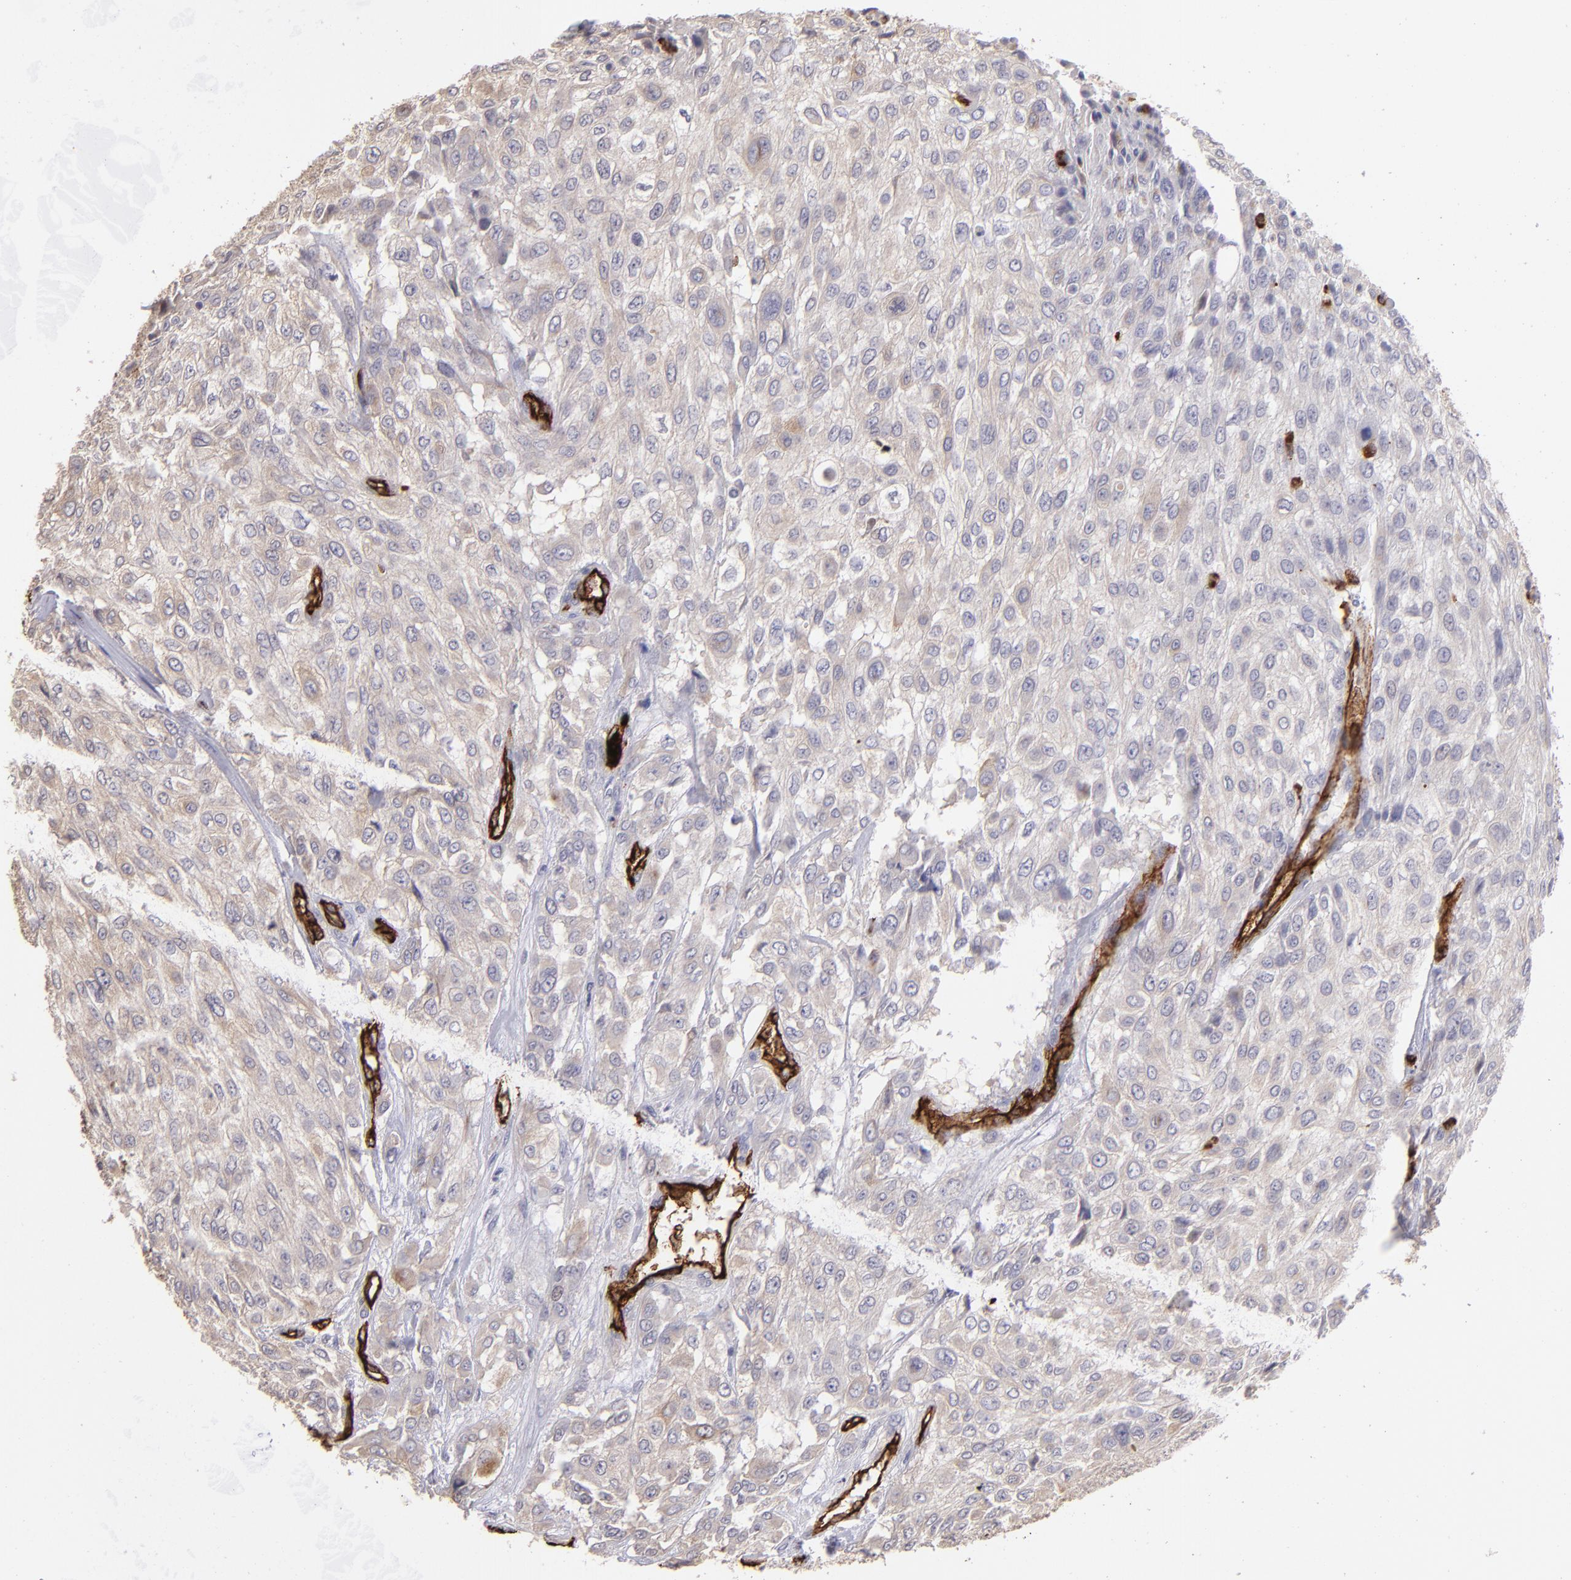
{"staining": {"intensity": "negative", "quantity": "none", "location": "none"}, "tissue": "urothelial cancer", "cell_type": "Tumor cells", "image_type": "cancer", "snomed": [{"axis": "morphology", "description": "Urothelial carcinoma, High grade"}, {"axis": "topography", "description": "Urinary bladder"}], "caption": "The photomicrograph reveals no significant staining in tumor cells of urothelial carcinoma (high-grade).", "gene": "DYSF", "patient": {"sex": "male", "age": 57}}